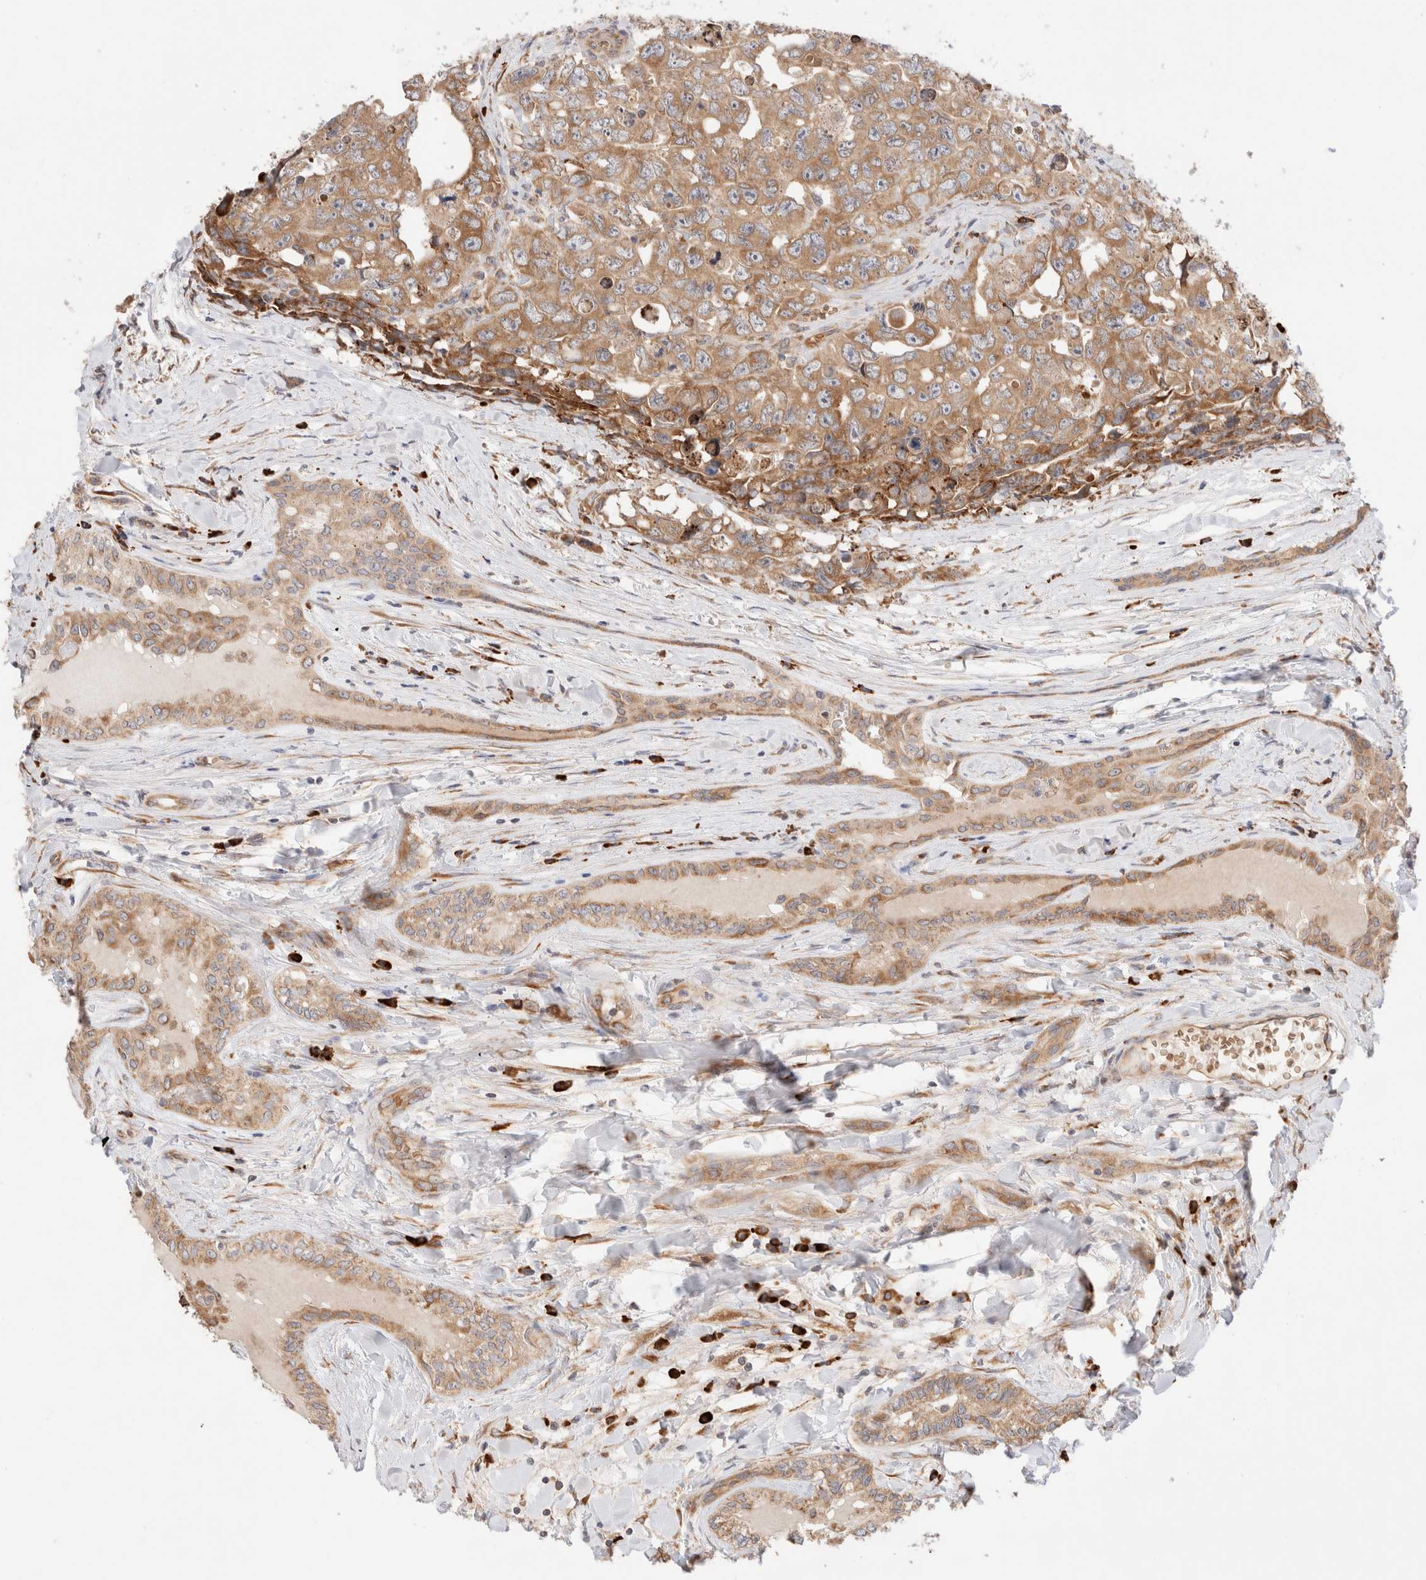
{"staining": {"intensity": "moderate", "quantity": ">75%", "location": "cytoplasmic/membranous"}, "tissue": "testis cancer", "cell_type": "Tumor cells", "image_type": "cancer", "snomed": [{"axis": "morphology", "description": "Carcinoma, Embryonal, NOS"}, {"axis": "topography", "description": "Testis"}], "caption": "Immunohistochemistry (IHC) (DAB) staining of human testis embryonal carcinoma exhibits moderate cytoplasmic/membranous protein staining in approximately >75% of tumor cells. (DAB IHC with brightfield microscopy, high magnification).", "gene": "UTS2B", "patient": {"sex": "male", "age": 28}}